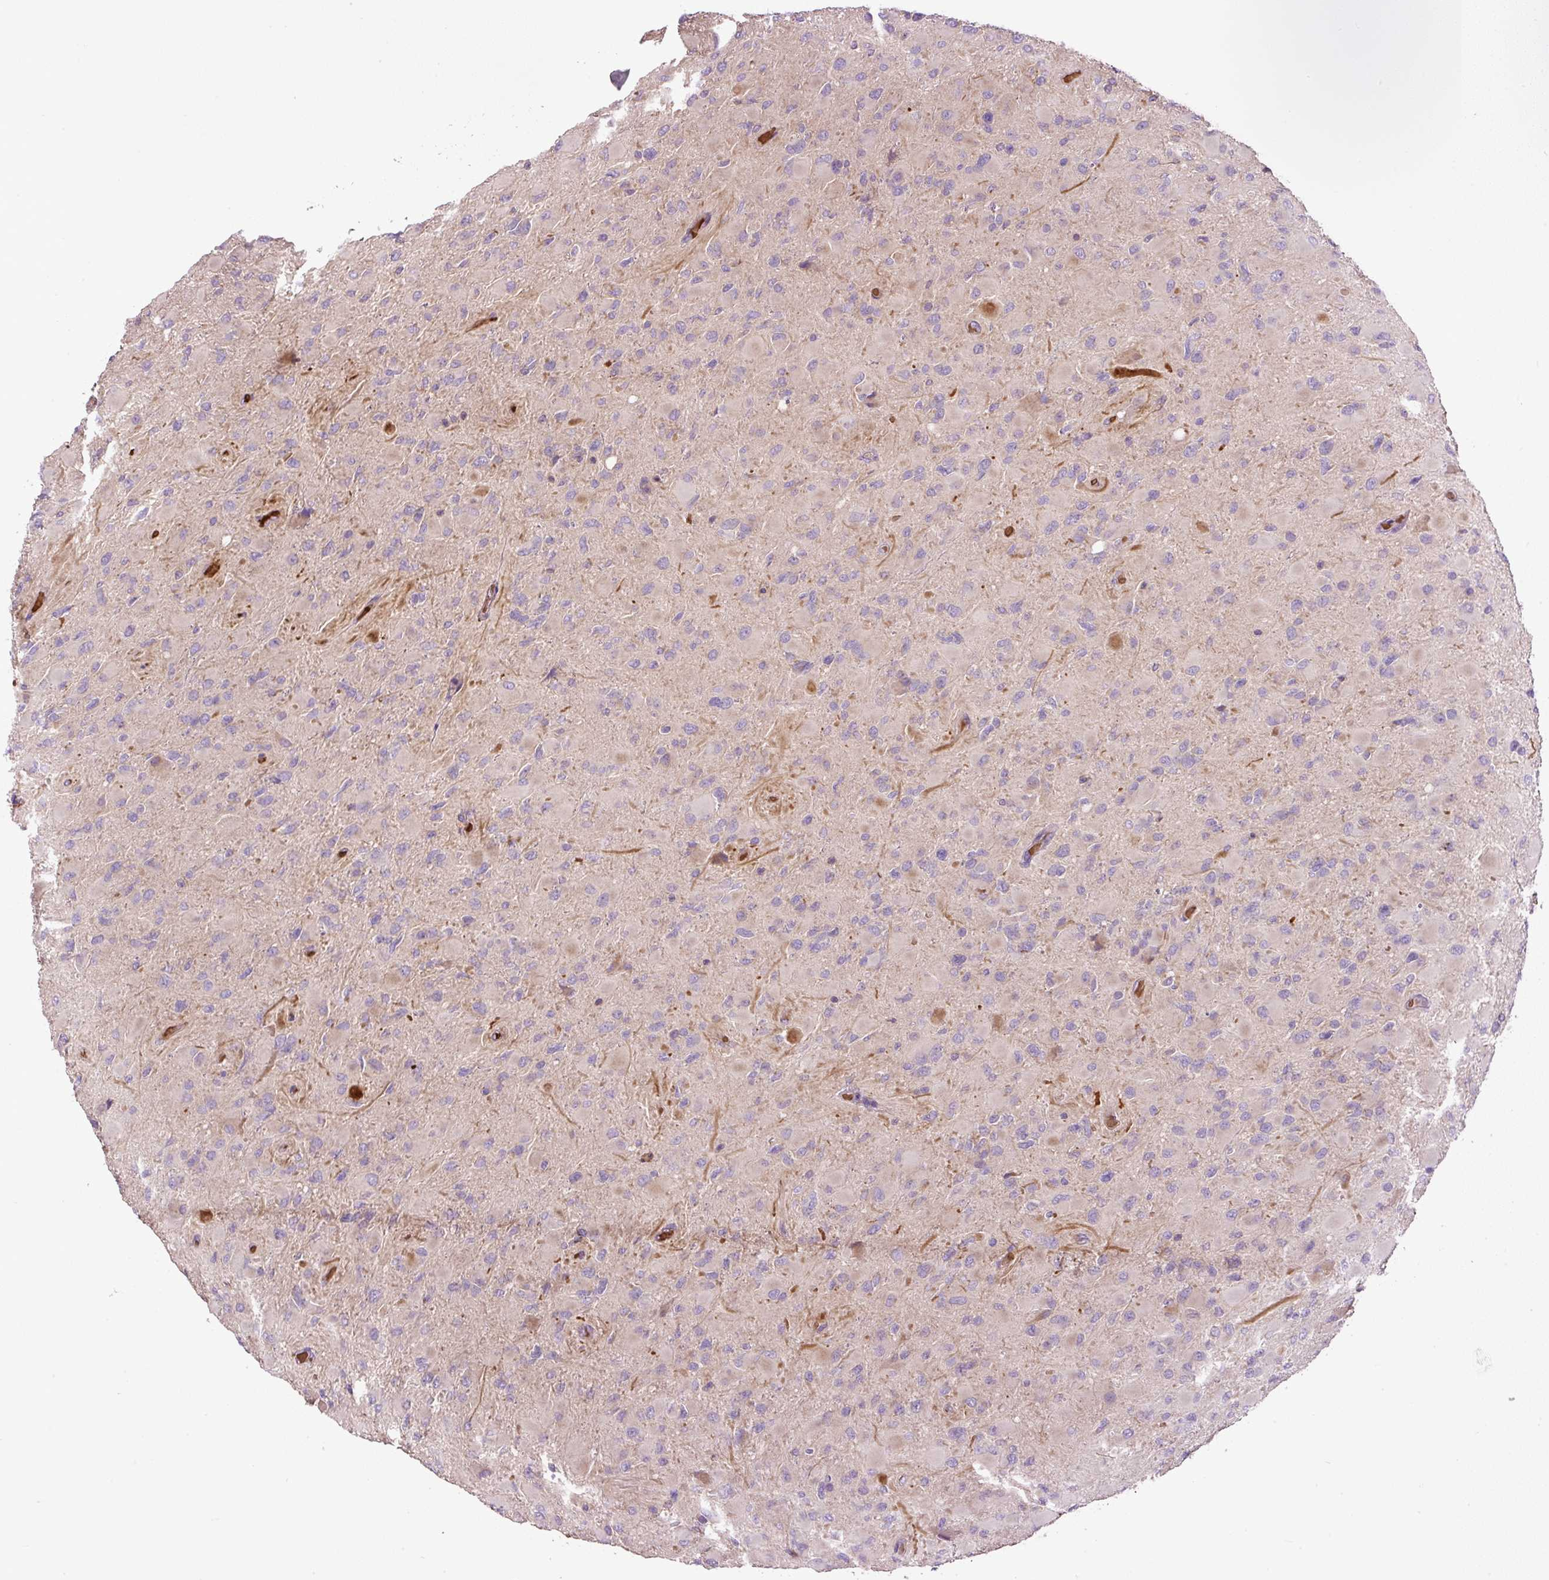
{"staining": {"intensity": "negative", "quantity": "none", "location": "none"}, "tissue": "glioma", "cell_type": "Tumor cells", "image_type": "cancer", "snomed": [{"axis": "morphology", "description": "Glioma, malignant, High grade"}, {"axis": "topography", "description": "Cerebral cortex"}], "caption": "High-grade glioma (malignant) was stained to show a protein in brown. There is no significant staining in tumor cells. (DAB immunohistochemistry (IHC) visualized using brightfield microscopy, high magnification).", "gene": "CXCL13", "patient": {"sex": "female", "age": 36}}